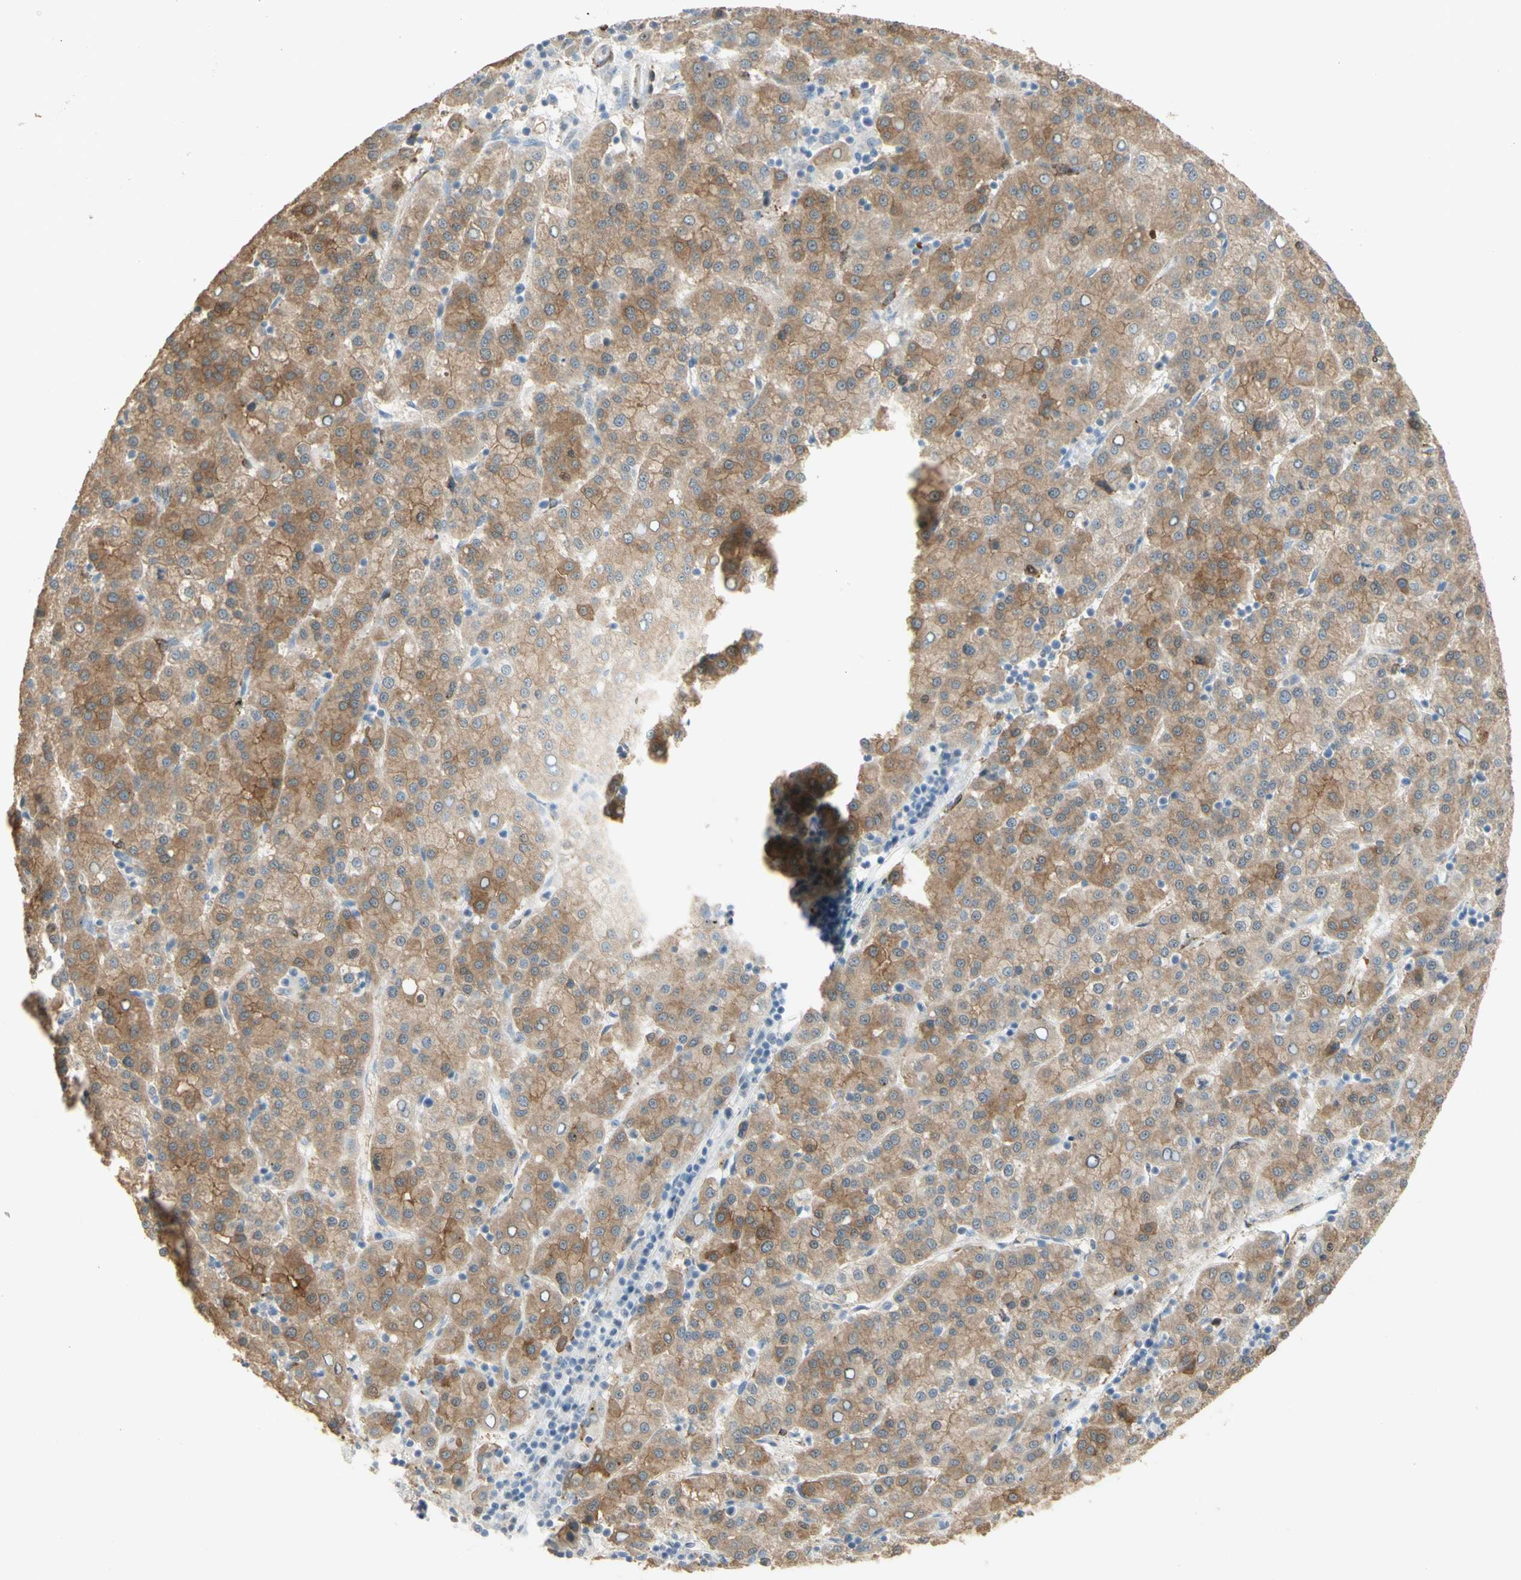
{"staining": {"intensity": "moderate", "quantity": ">75%", "location": "cytoplasmic/membranous"}, "tissue": "liver cancer", "cell_type": "Tumor cells", "image_type": "cancer", "snomed": [{"axis": "morphology", "description": "Carcinoma, Hepatocellular, NOS"}, {"axis": "topography", "description": "Liver"}], "caption": "Hepatocellular carcinoma (liver) stained with DAB (3,3'-diaminobenzidine) IHC displays medium levels of moderate cytoplasmic/membranous staining in about >75% of tumor cells. The staining was performed using DAB, with brown indicating positive protein expression. Nuclei are stained blue with hematoxylin.", "gene": "MUC3A", "patient": {"sex": "female", "age": 58}}